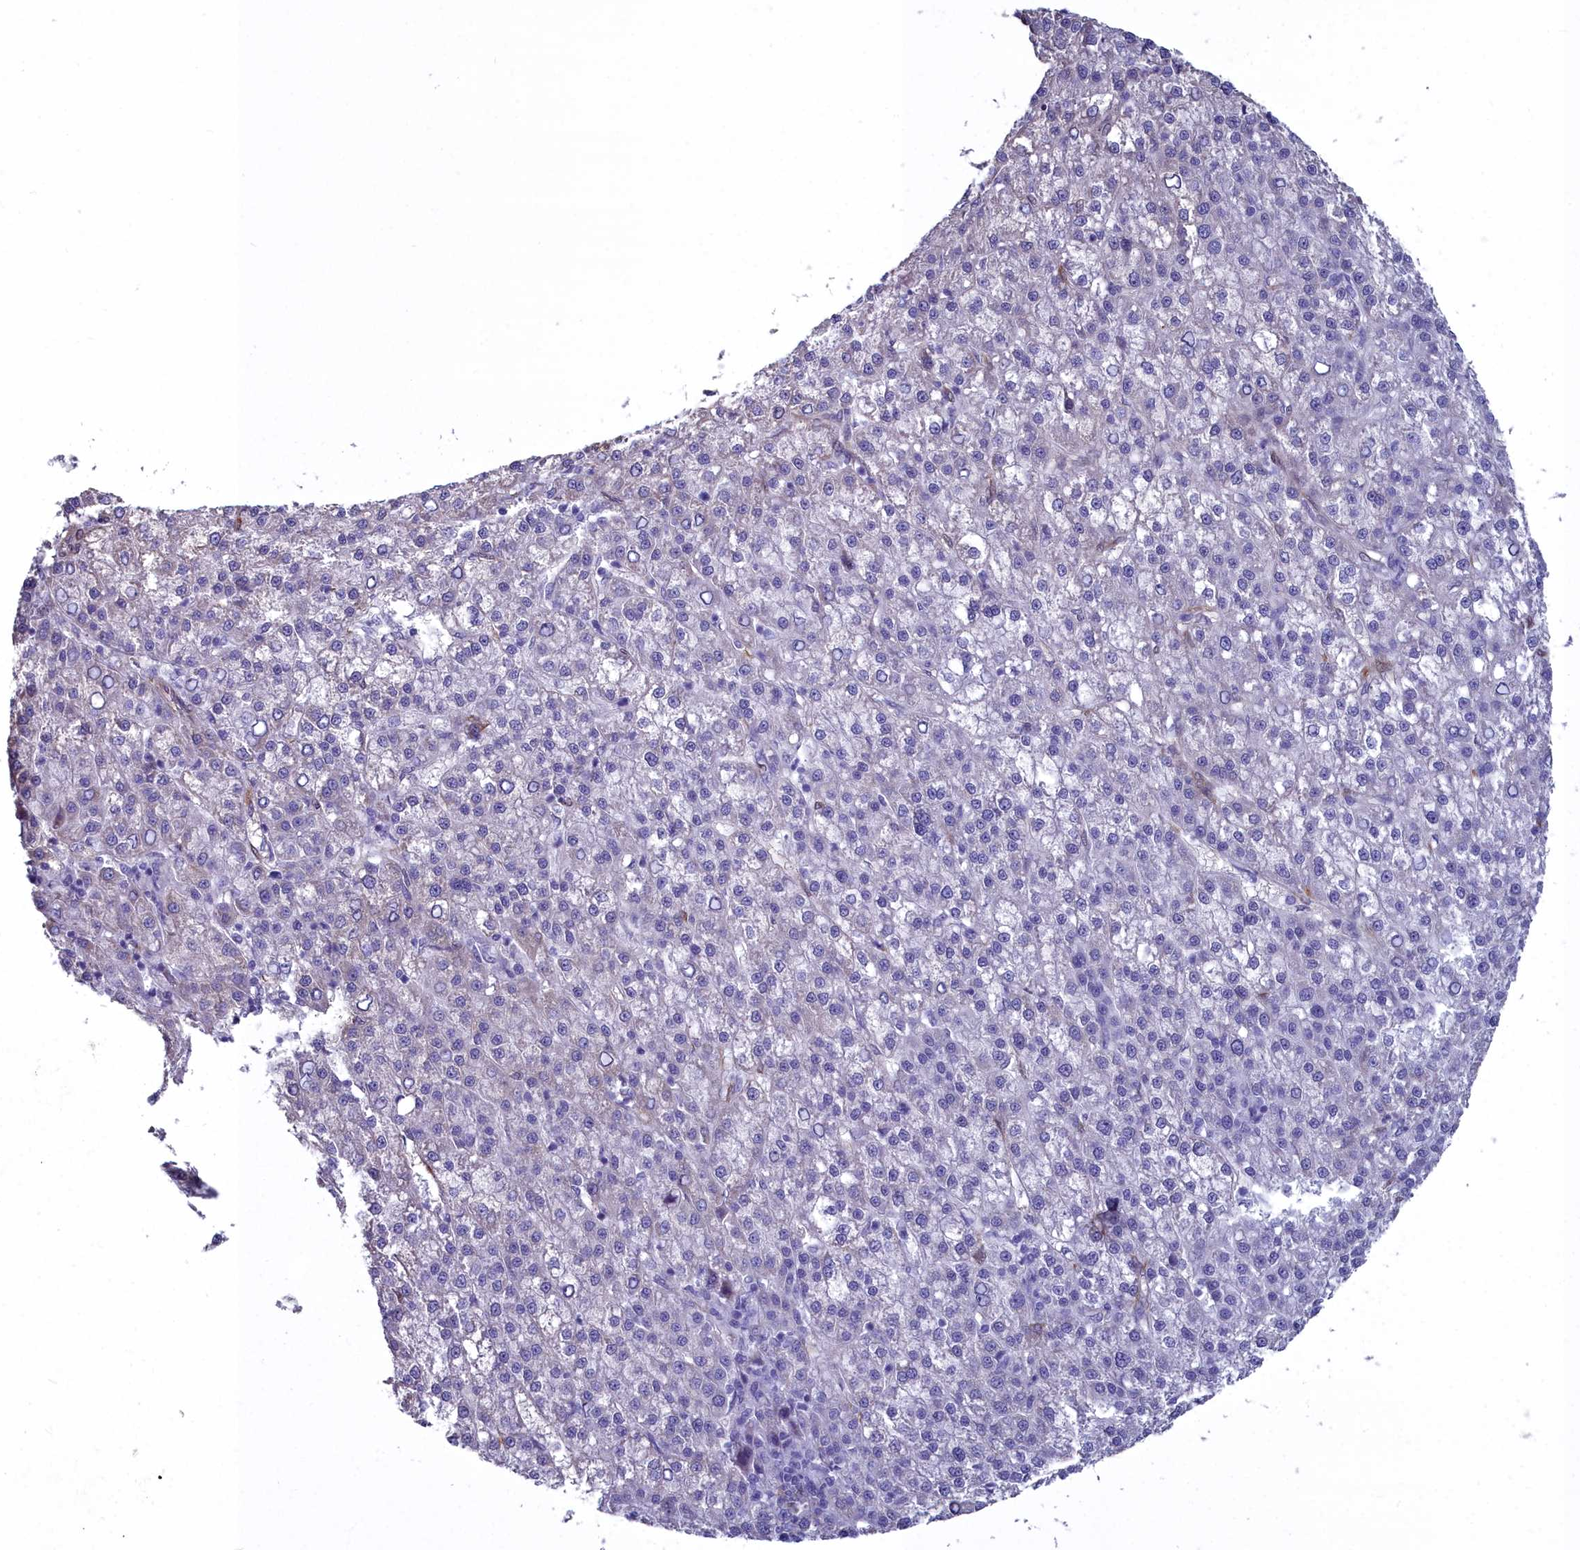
{"staining": {"intensity": "negative", "quantity": "none", "location": "none"}, "tissue": "liver cancer", "cell_type": "Tumor cells", "image_type": "cancer", "snomed": [{"axis": "morphology", "description": "Carcinoma, Hepatocellular, NOS"}, {"axis": "topography", "description": "Liver"}], "caption": "This is an immunohistochemistry histopathology image of human liver cancer (hepatocellular carcinoma). There is no positivity in tumor cells.", "gene": "PPP1R14A", "patient": {"sex": "female", "age": 58}}